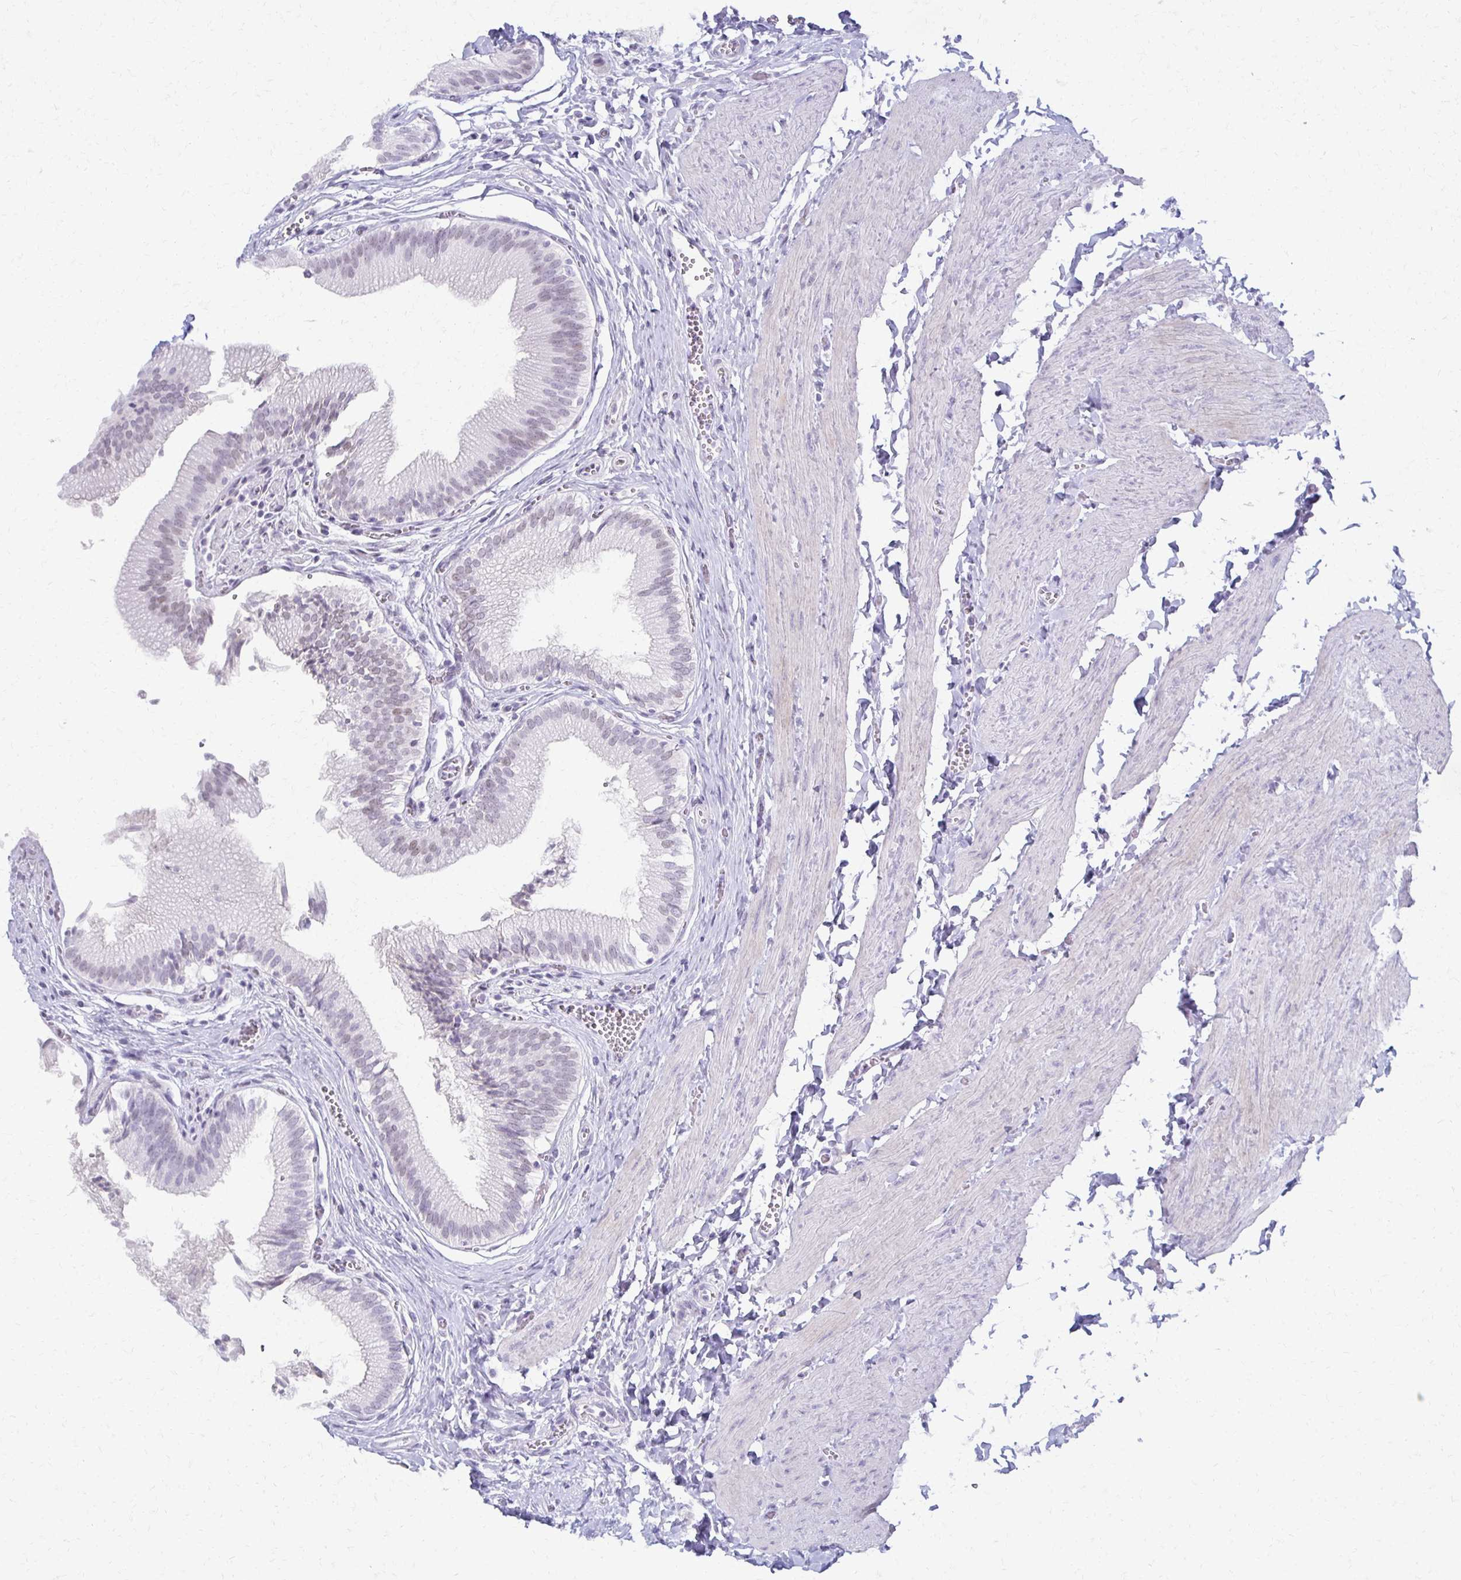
{"staining": {"intensity": "weak", "quantity": "25%-75%", "location": "nuclear"}, "tissue": "gallbladder", "cell_type": "Glandular cells", "image_type": "normal", "snomed": [{"axis": "morphology", "description": "Normal tissue, NOS"}, {"axis": "topography", "description": "Gallbladder"}, {"axis": "topography", "description": "Peripheral nerve tissue"}], "caption": "This image demonstrates immunohistochemistry staining of normal human gallbladder, with low weak nuclear positivity in approximately 25%-75% of glandular cells.", "gene": "MORC4", "patient": {"sex": "male", "age": 17}}